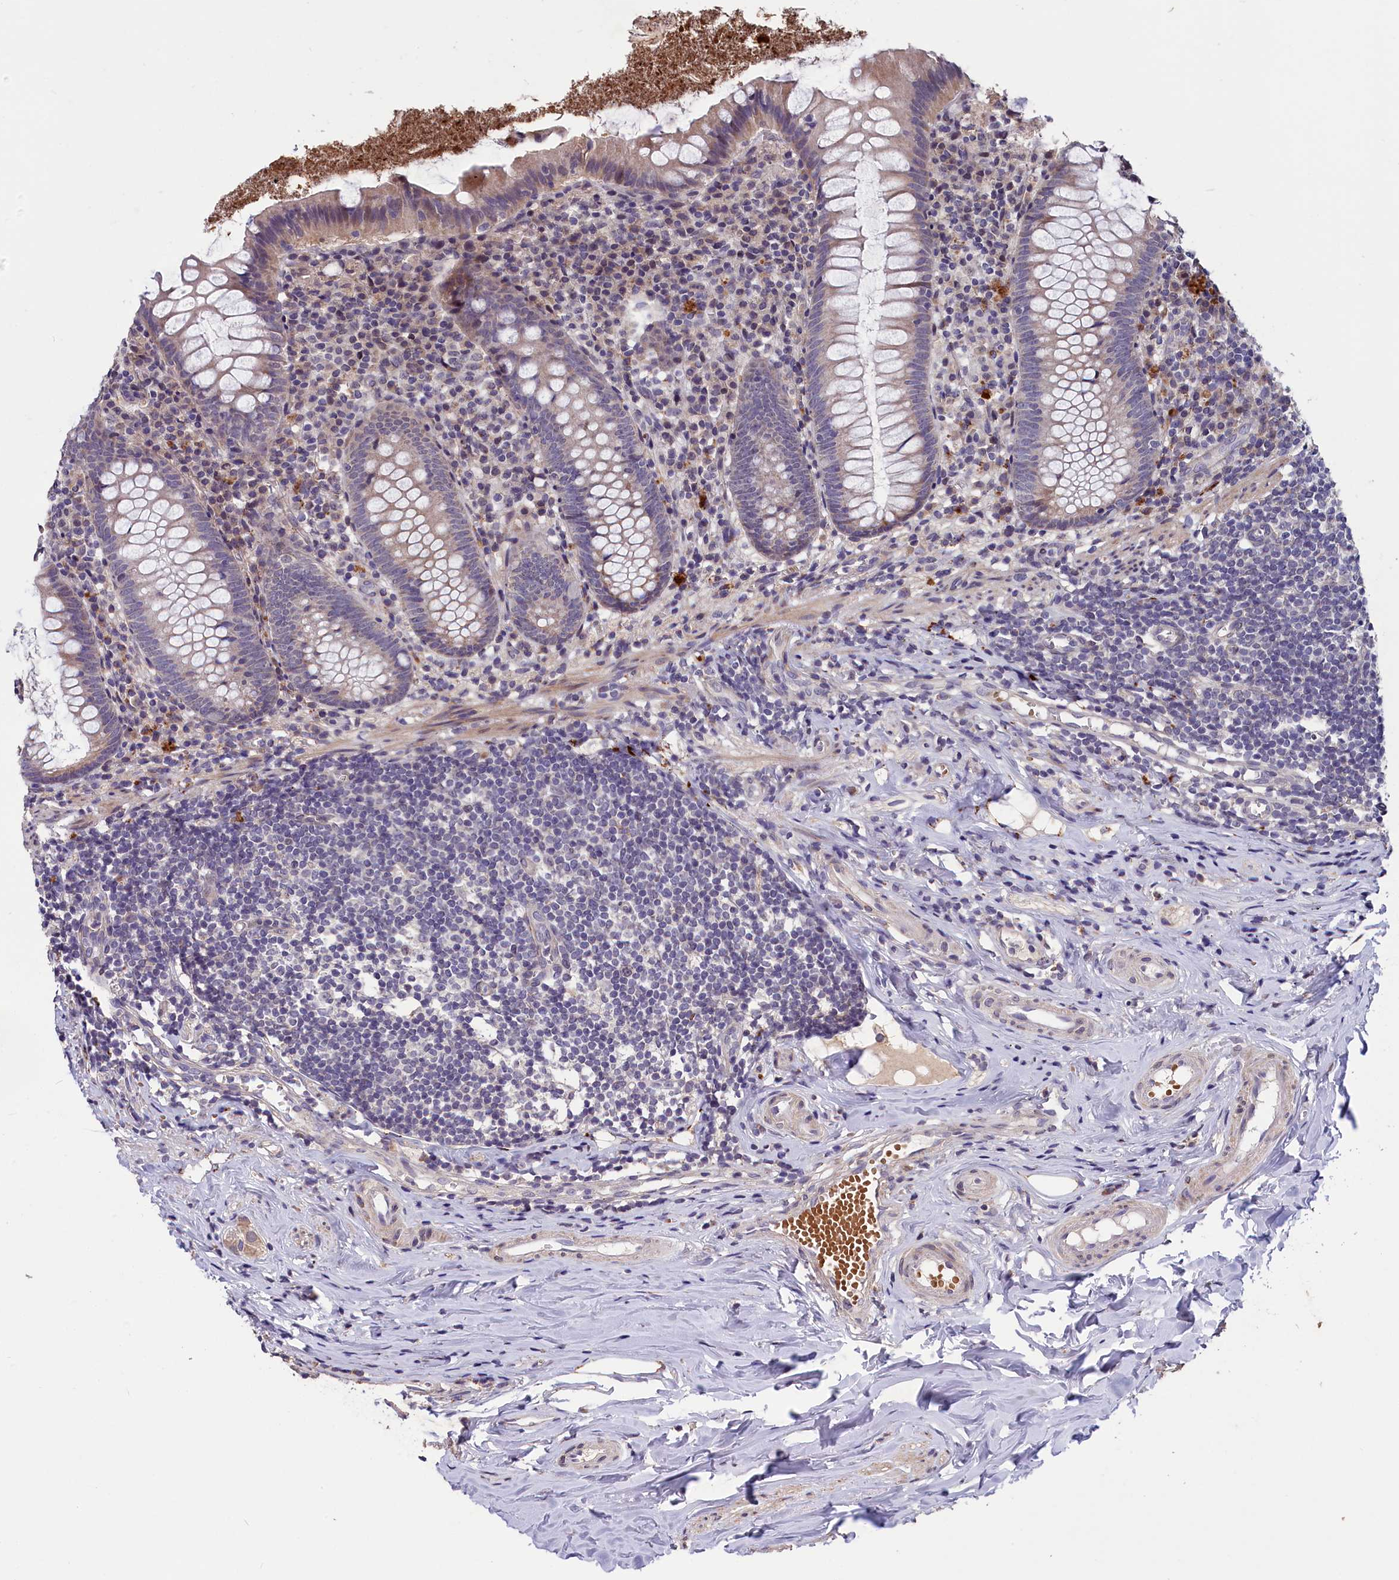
{"staining": {"intensity": "weak", "quantity": "<25%", "location": "cytoplasmic/membranous"}, "tissue": "appendix", "cell_type": "Glandular cells", "image_type": "normal", "snomed": [{"axis": "morphology", "description": "Normal tissue, NOS"}, {"axis": "topography", "description": "Appendix"}], "caption": "The micrograph demonstrates no significant staining in glandular cells of appendix. (DAB immunohistochemistry (IHC) with hematoxylin counter stain).", "gene": "SLC39A6", "patient": {"sex": "female", "age": 51}}